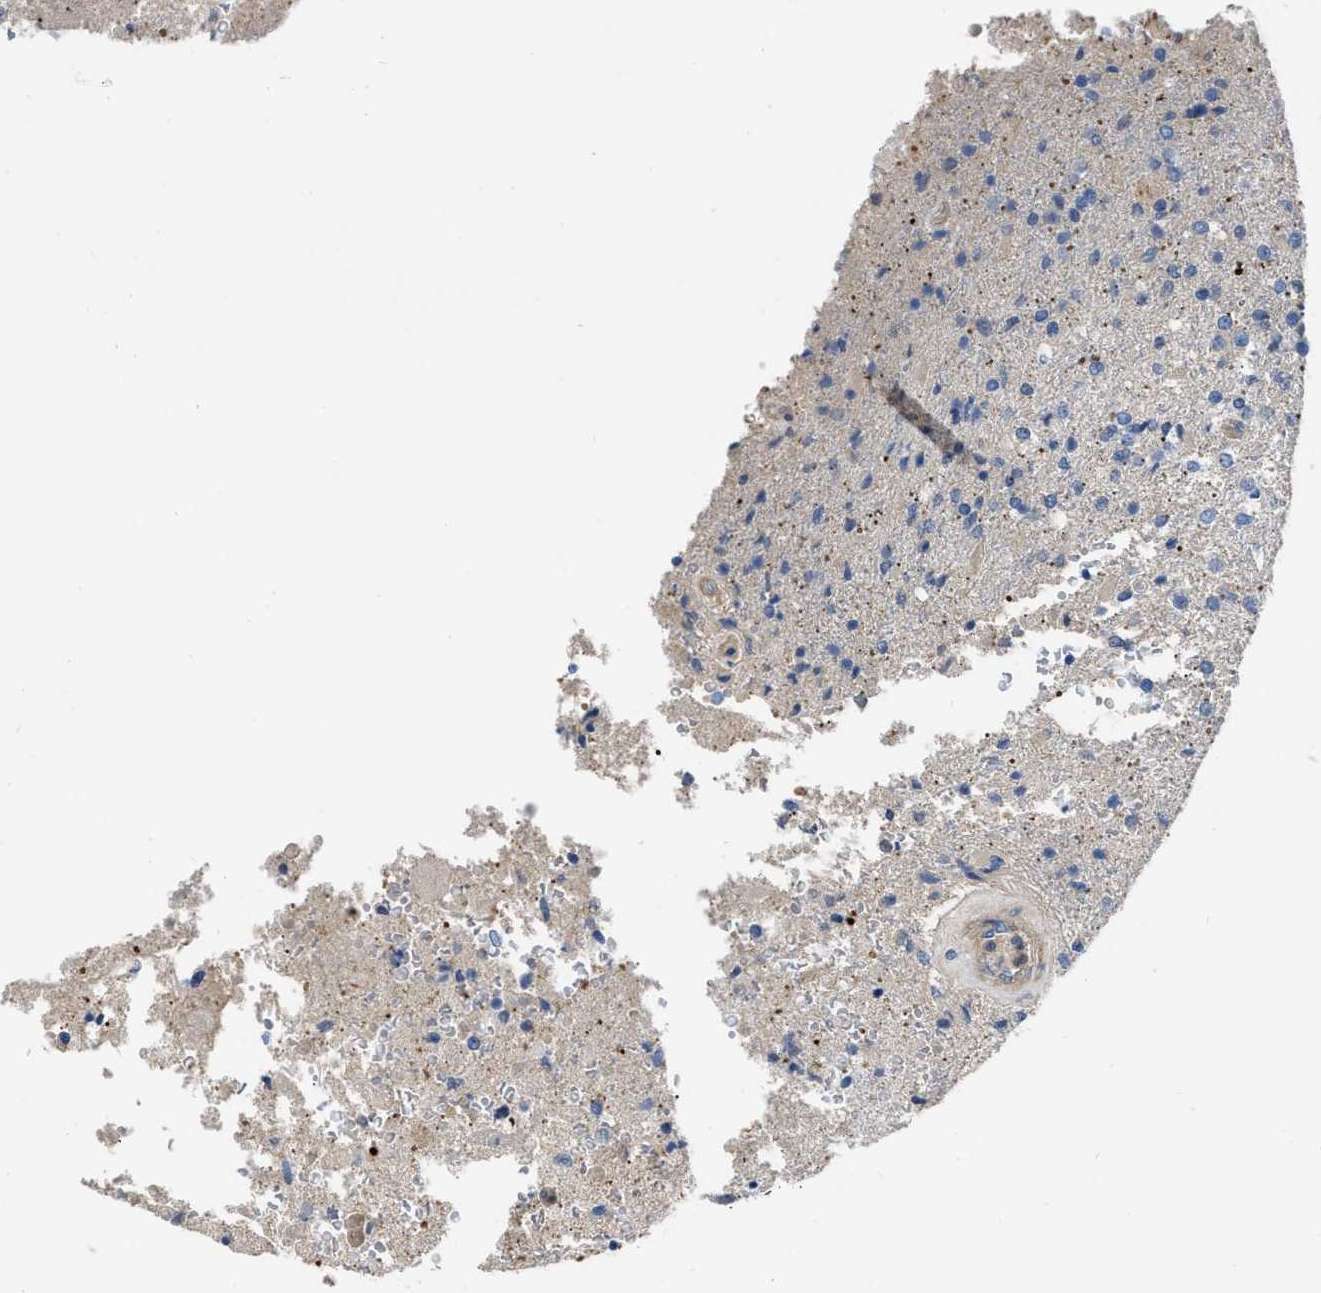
{"staining": {"intensity": "weak", "quantity": "25%-75%", "location": "cytoplasmic/membranous"}, "tissue": "glioma", "cell_type": "Tumor cells", "image_type": "cancer", "snomed": [{"axis": "morphology", "description": "Normal tissue, NOS"}, {"axis": "morphology", "description": "Glioma, malignant, High grade"}, {"axis": "topography", "description": "Cerebral cortex"}], "caption": "Immunohistochemical staining of glioma displays low levels of weak cytoplasmic/membranous protein staining in about 25%-75% of tumor cells. The protein is shown in brown color, while the nuclei are stained blue.", "gene": "TRIOBP", "patient": {"sex": "male", "age": 77}}